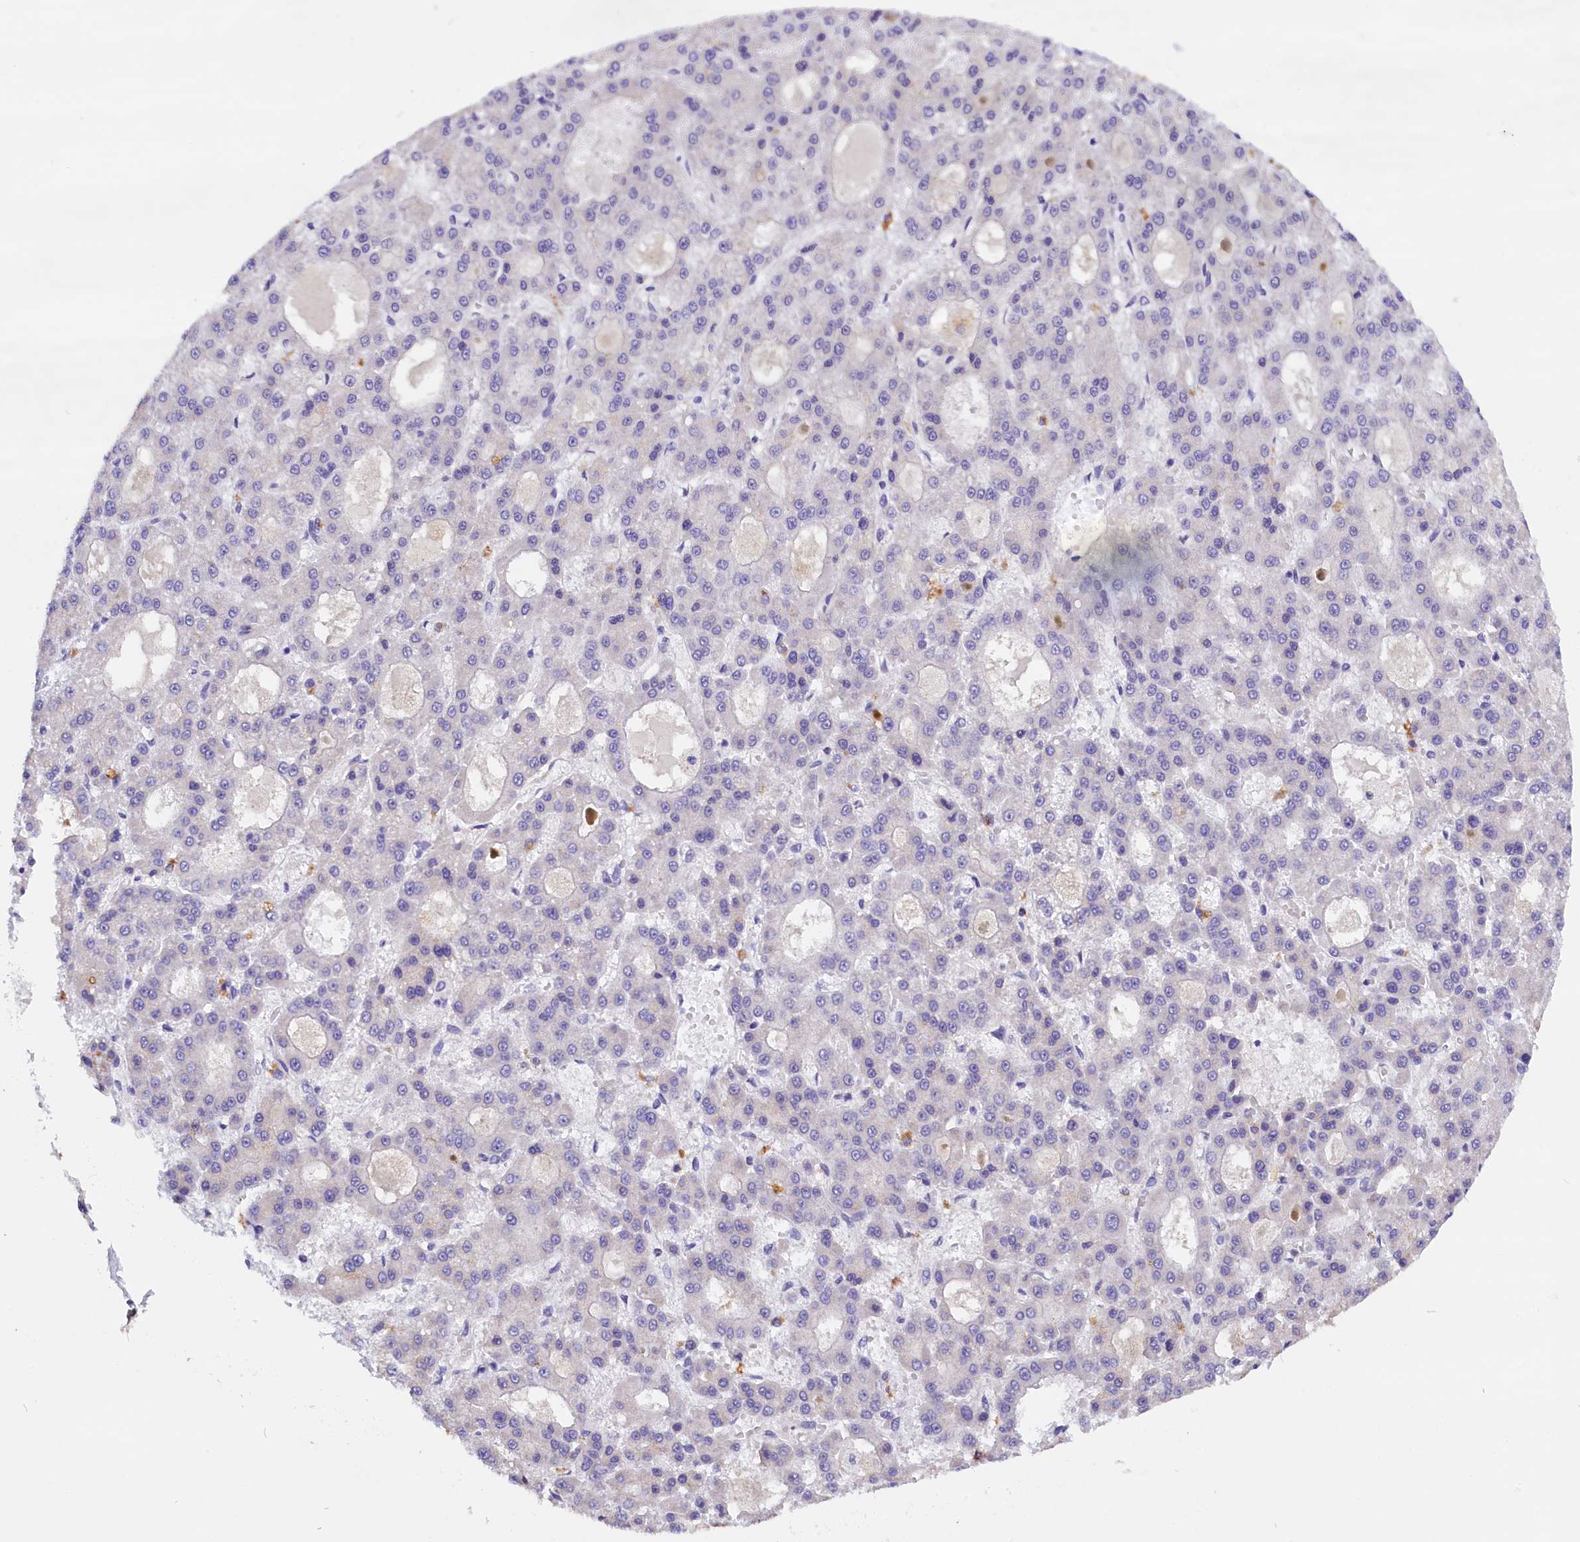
{"staining": {"intensity": "negative", "quantity": "none", "location": "none"}, "tissue": "liver cancer", "cell_type": "Tumor cells", "image_type": "cancer", "snomed": [{"axis": "morphology", "description": "Carcinoma, Hepatocellular, NOS"}, {"axis": "topography", "description": "Liver"}], "caption": "Liver cancer (hepatocellular carcinoma) stained for a protein using immunohistochemistry (IHC) reveals no positivity tumor cells.", "gene": "RTTN", "patient": {"sex": "male", "age": 70}}